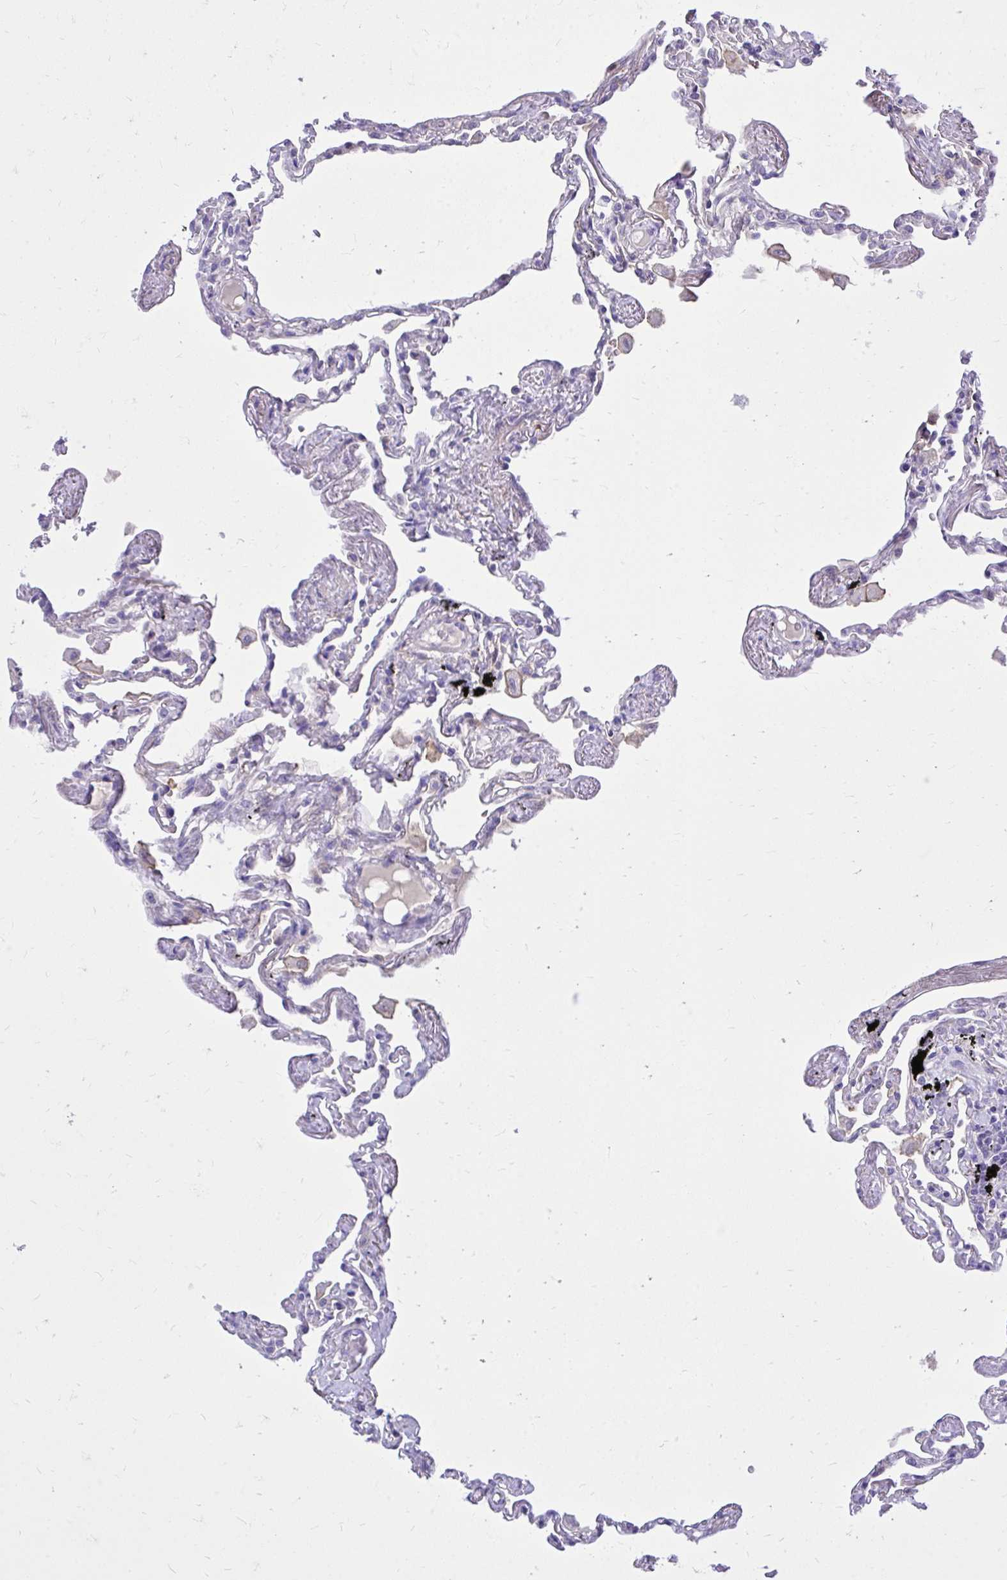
{"staining": {"intensity": "negative", "quantity": "none", "location": "none"}, "tissue": "lung", "cell_type": "Alveolar cells", "image_type": "normal", "snomed": [{"axis": "morphology", "description": "Normal tissue, NOS"}, {"axis": "topography", "description": "Lung"}], "caption": "High power microscopy image of an IHC micrograph of unremarkable lung, revealing no significant staining in alveolar cells.", "gene": "TLR7", "patient": {"sex": "female", "age": 67}}